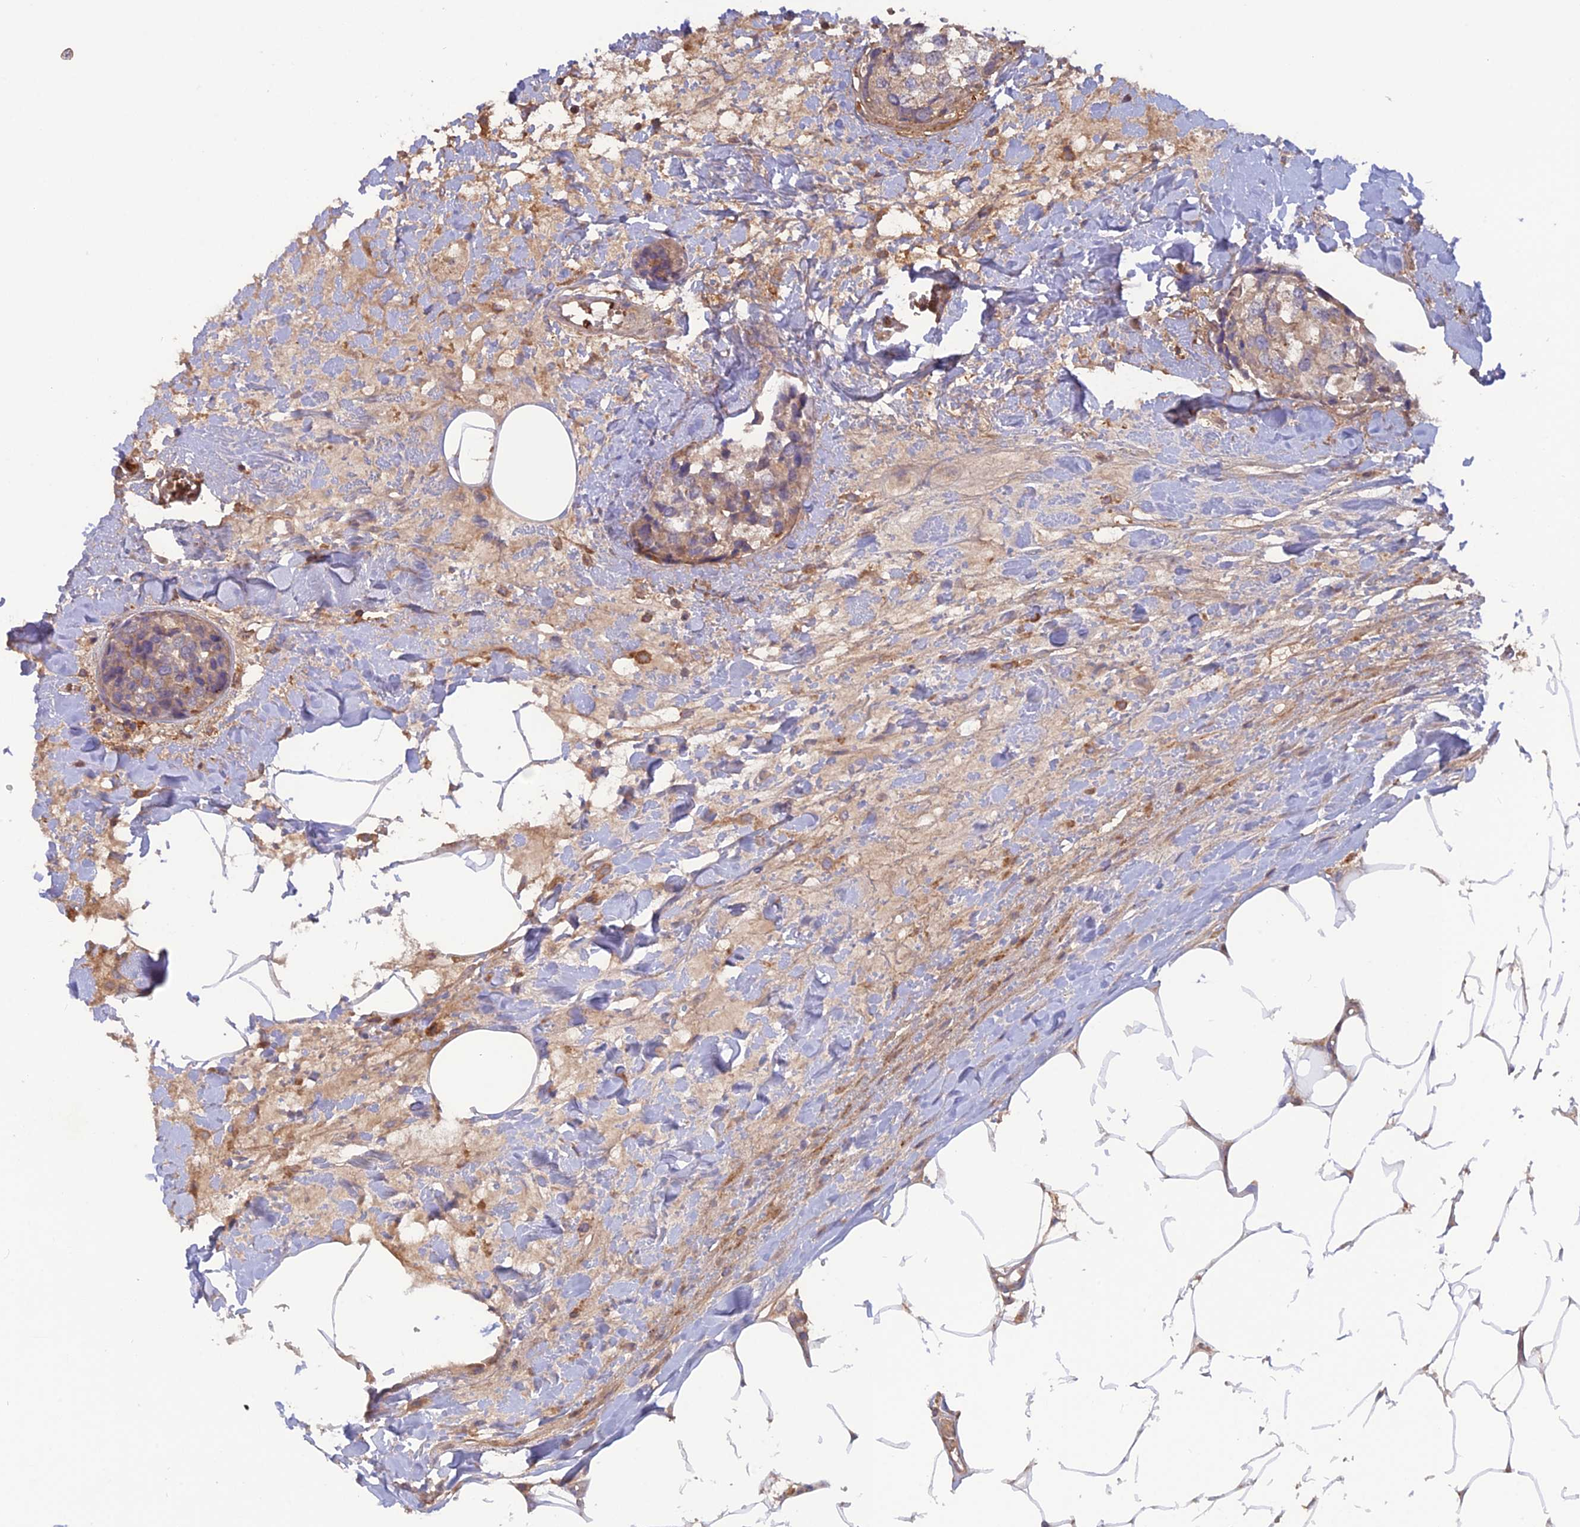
{"staining": {"intensity": "weak", "quantity": ">75%", "location": "cytoplasmic/membranous"}, "tissue": "breast cancer", "cell_type": "Tumor cells", "image_type": "cancer", "snomed": [{"axis": "morphology", "description": "Lobular carcinoma"}, {"axis": "topography", "description": "Breast"}], "caption": "Breast lobular carcinoma was stained to show a protein in brown. There is low levels of weak cytoplasmic/membranous staining in approximately >75% of tumor cells.", "gene": "CPNE7", "patient": {"sex": "female", "age": 59}}